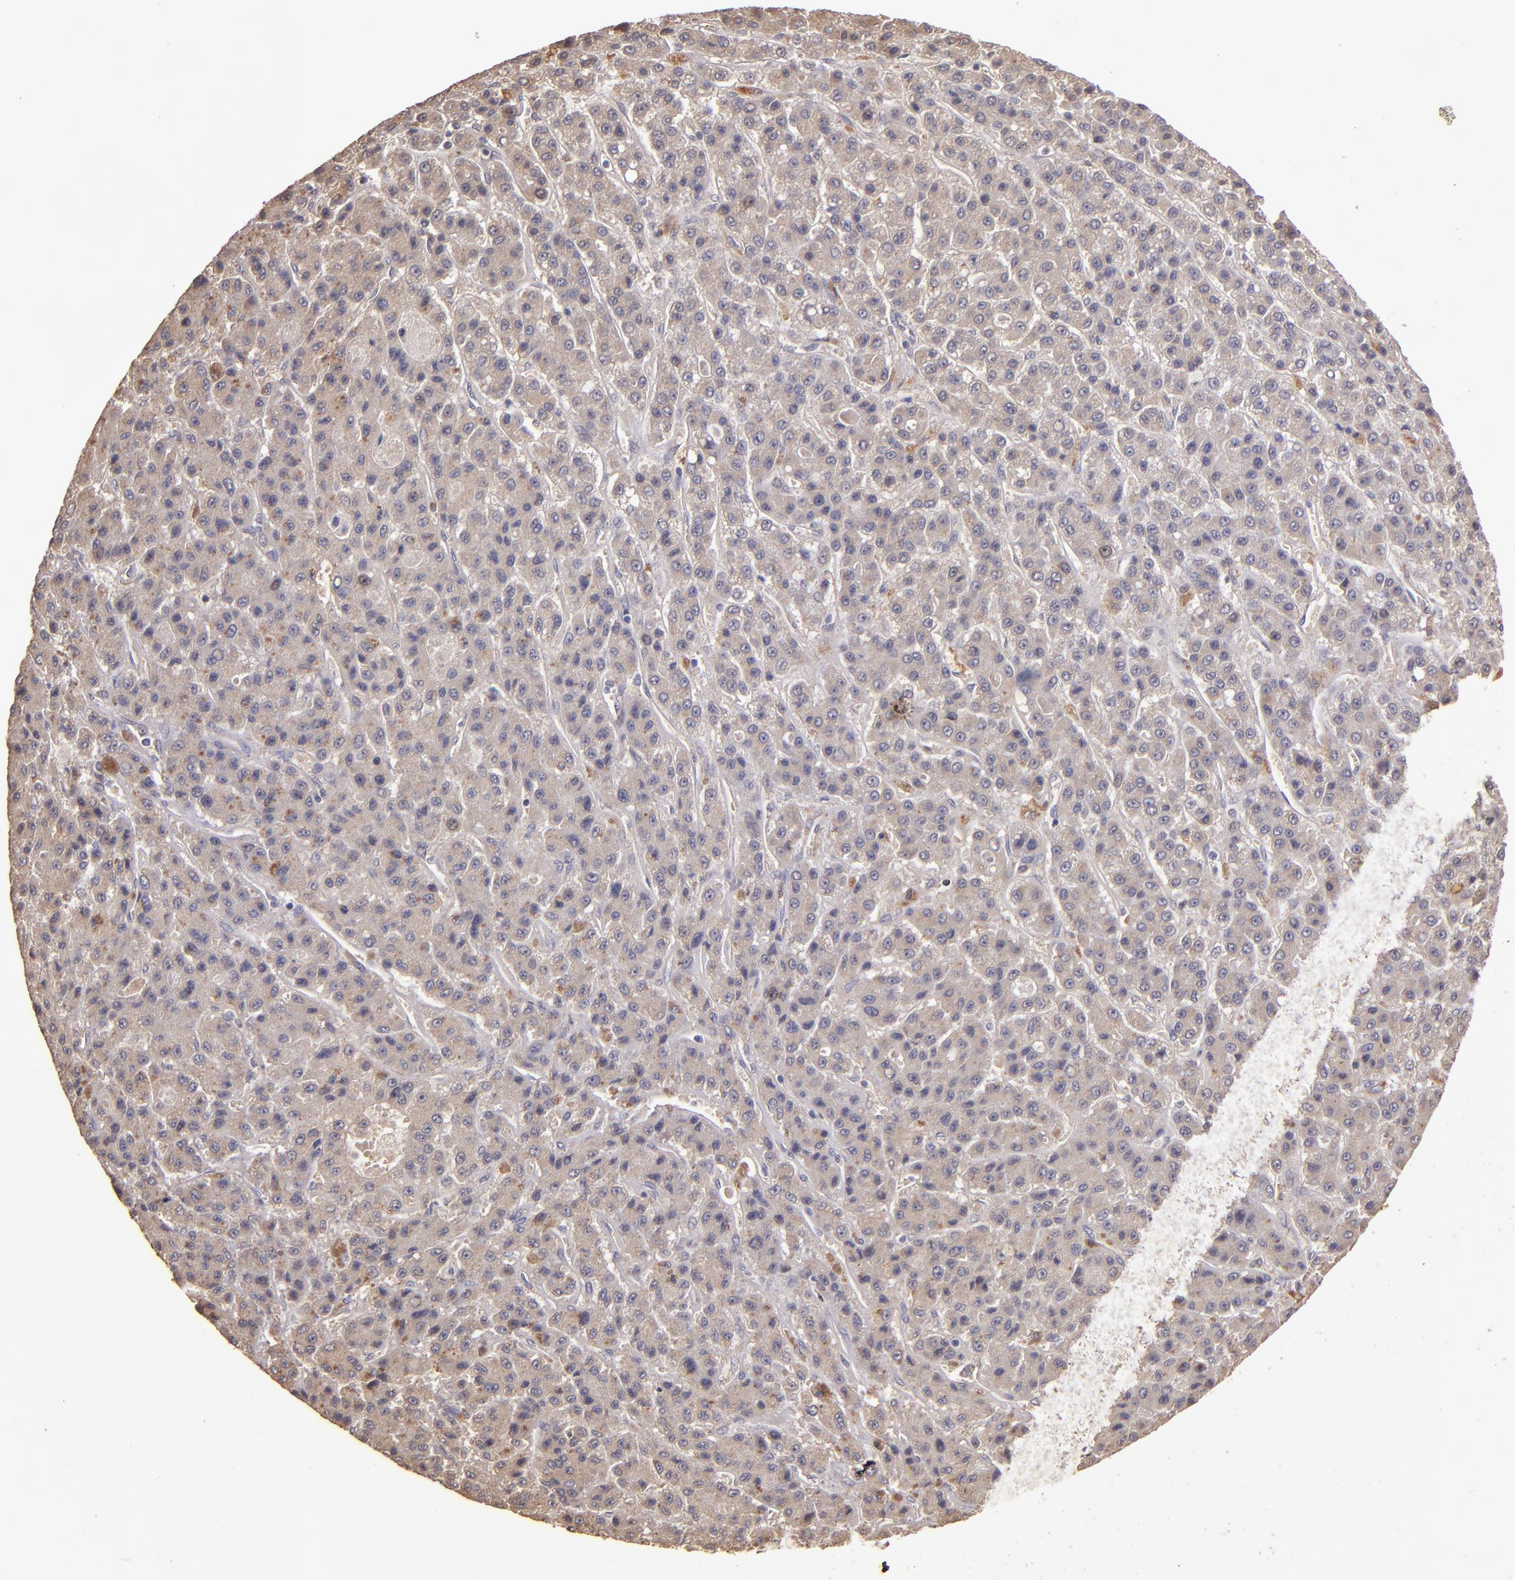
{"staining": {"intensity": "moderate", "quantity": ">75%", "location": "cytoplasmic/membranous"}, "tissue": "liver cancer", "cell_type": "Tumor cells", "image_type": "cancer", "snomed": [{"axis": "morphology", "description": "Carcinoma, Hepatocellular, NOS"}, {"axis": "topography", "description": "Liver"}], "caption": "A high-resolution photomicrograph shows immunohistochemistry (IHC) staining of liver cancer, which demonstrates moderate cytoplasmic/membranous expression in approximately >75% of tumor cells. The staining was performed using DAB (3,3'-diaminobenzidine) to visualize the protein expression in brown, while the nuclei were stained in blue with hematoxylin (Magnification: 20x).", "gene": "SRRD", "patient": {"sex": "male", "age": 70}}